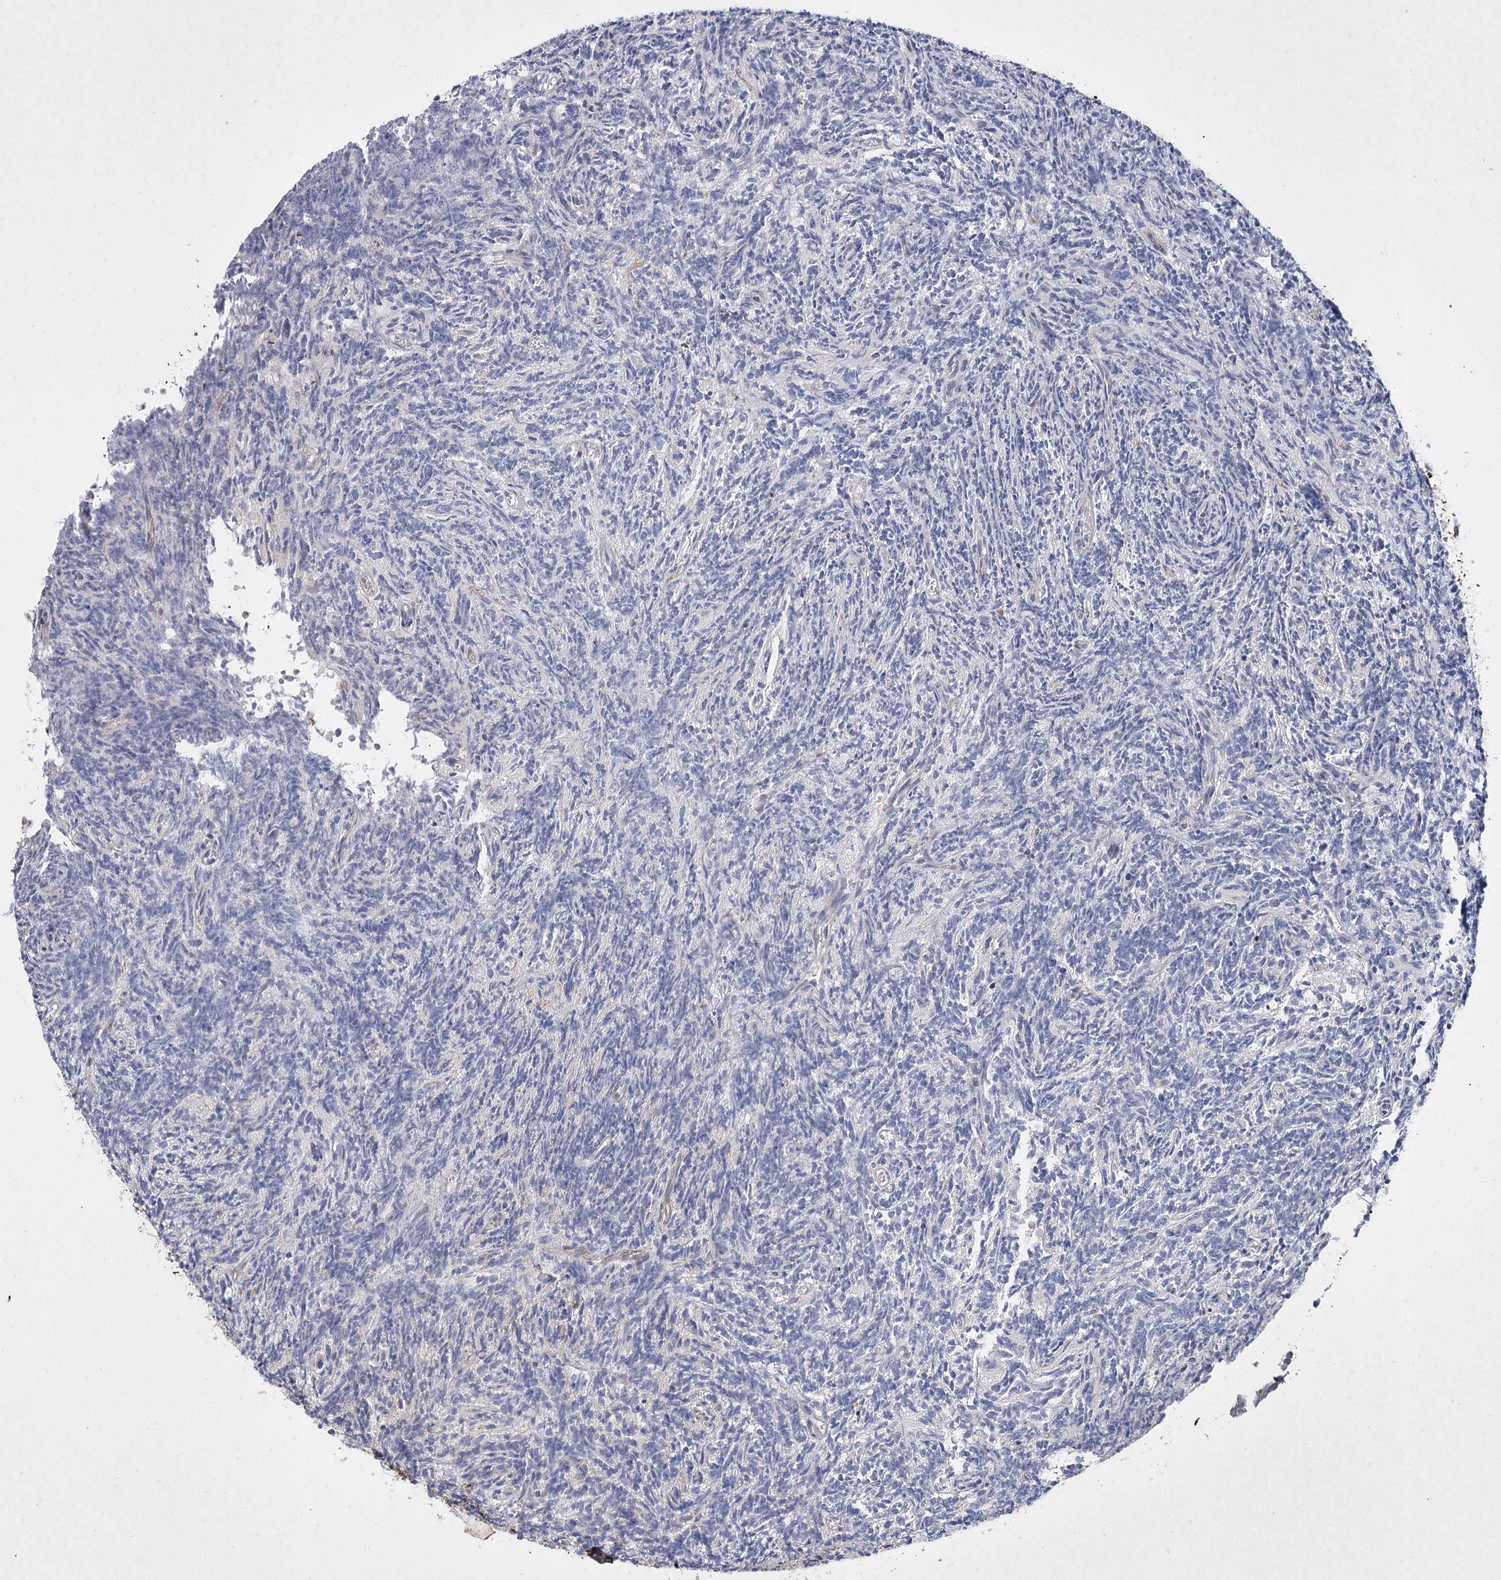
{"staining": {"intensity": "negative", "quantity": "none", "location": "none"}, "tissue": "glioma", "cell_type": "Tumor cells", "image_type": "cancer", "snomed": [{"axis": "morphology", "description": "Glioma, malignant, Low grade"}, {"axis": "topography", "description": "Brain"}], "caption": "DAB immunohistochemical staining of human malignant glioma (low-grade) demonstrates no significant expression in tumor cells.", "gene": "SH3TC1", "patient": {"sex": "female", "age": 1}}